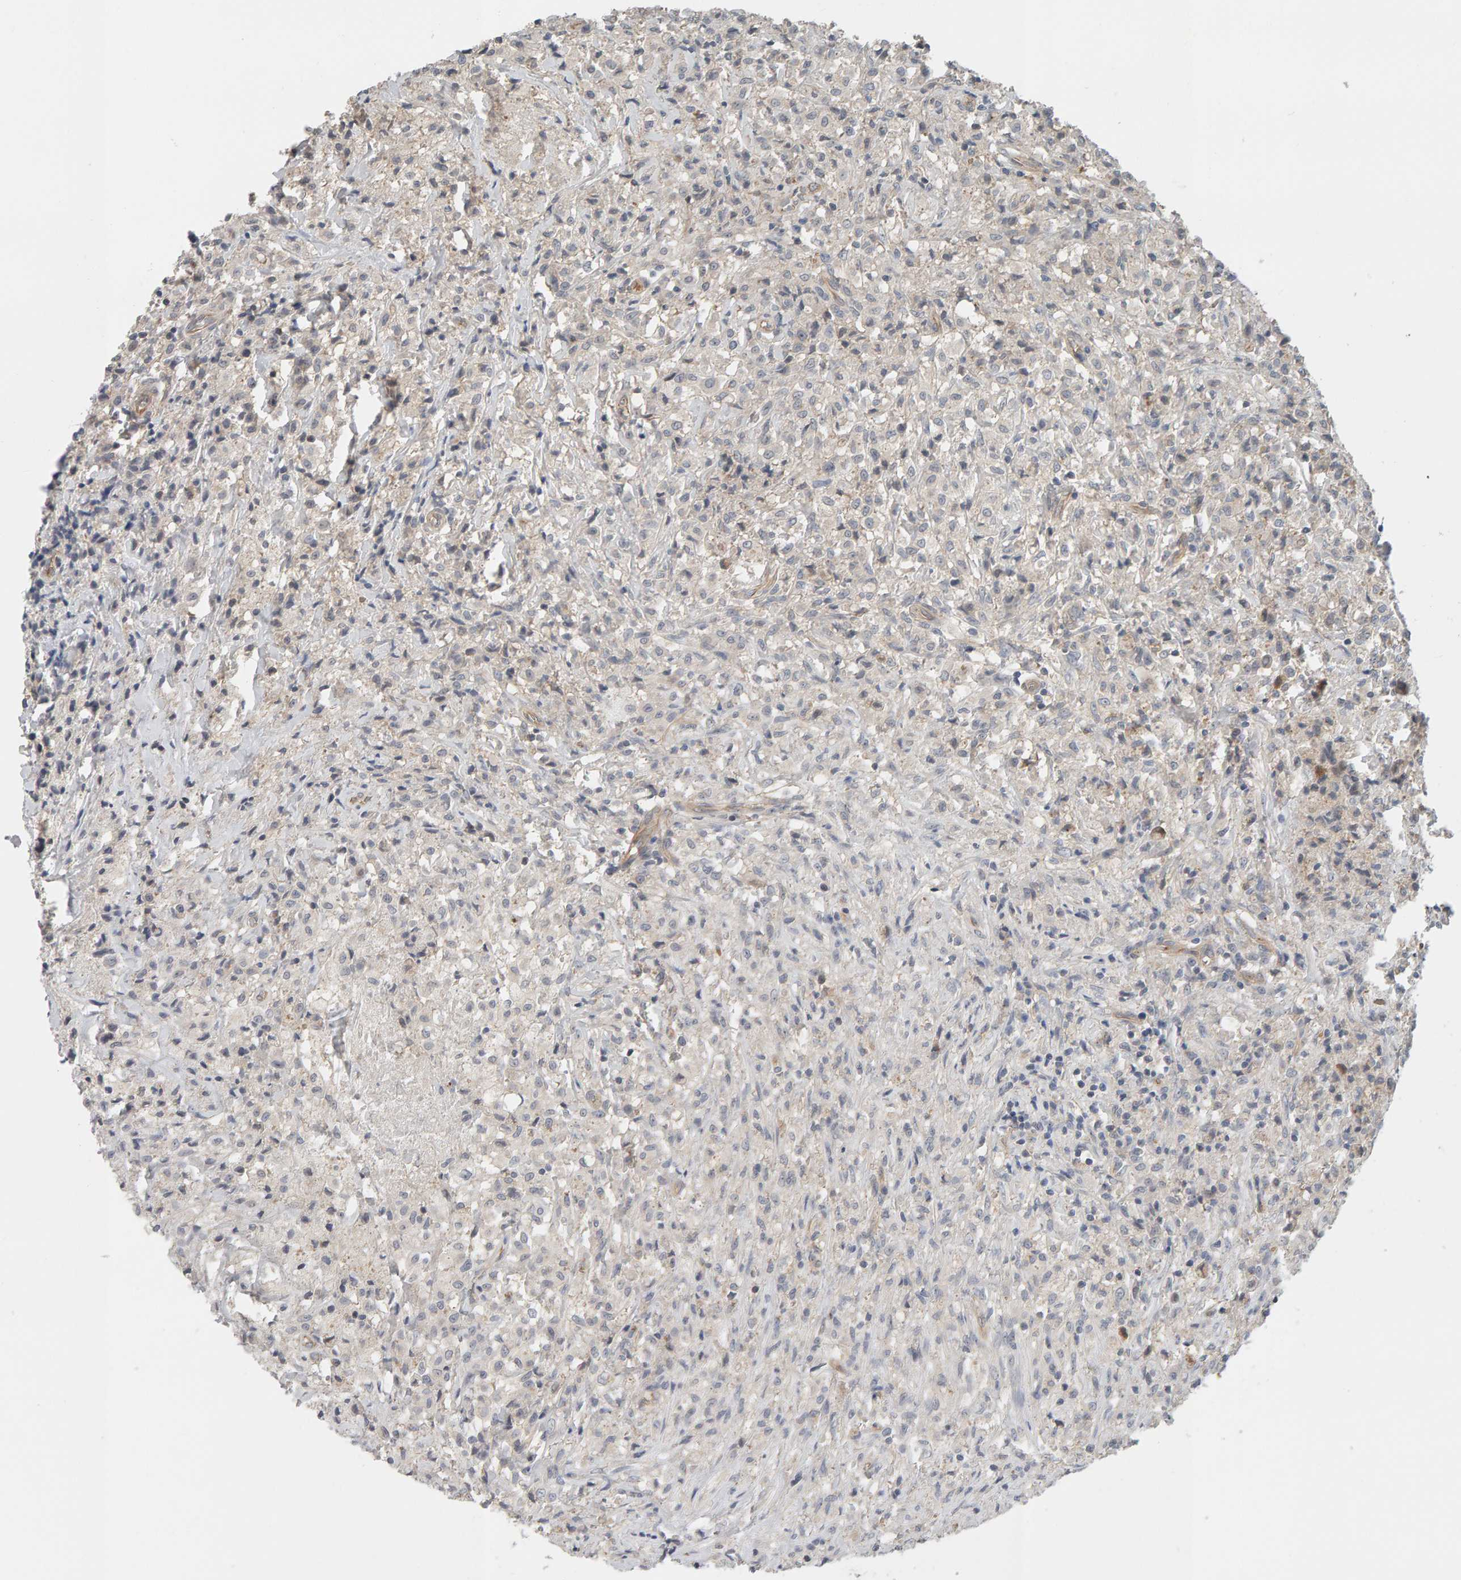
{"staining": {"intensity": "negative", "quantity": "none", "location": "none"}, "tissue": "testis cancer", "cell_type": "Tumor cells", "image_type": "cancer", "snomed": [{"axis": "morphology", "description": "Carcinoma, Embryonal, NOS"}, {"axis": "topography", "description": "Testis"}], "caption": "DAB immunohistochemical staining of testis cancer (embryonal carcinoma) exhibits no significant staining in tumor cells. (Brightfield microscopy of DAB (3,3'-diaminobenzidine) immunohistochemistry (IHC) at high magnification).", "gene": "PPP1R16A", "patient": {"sex": "male", "age": 2}}